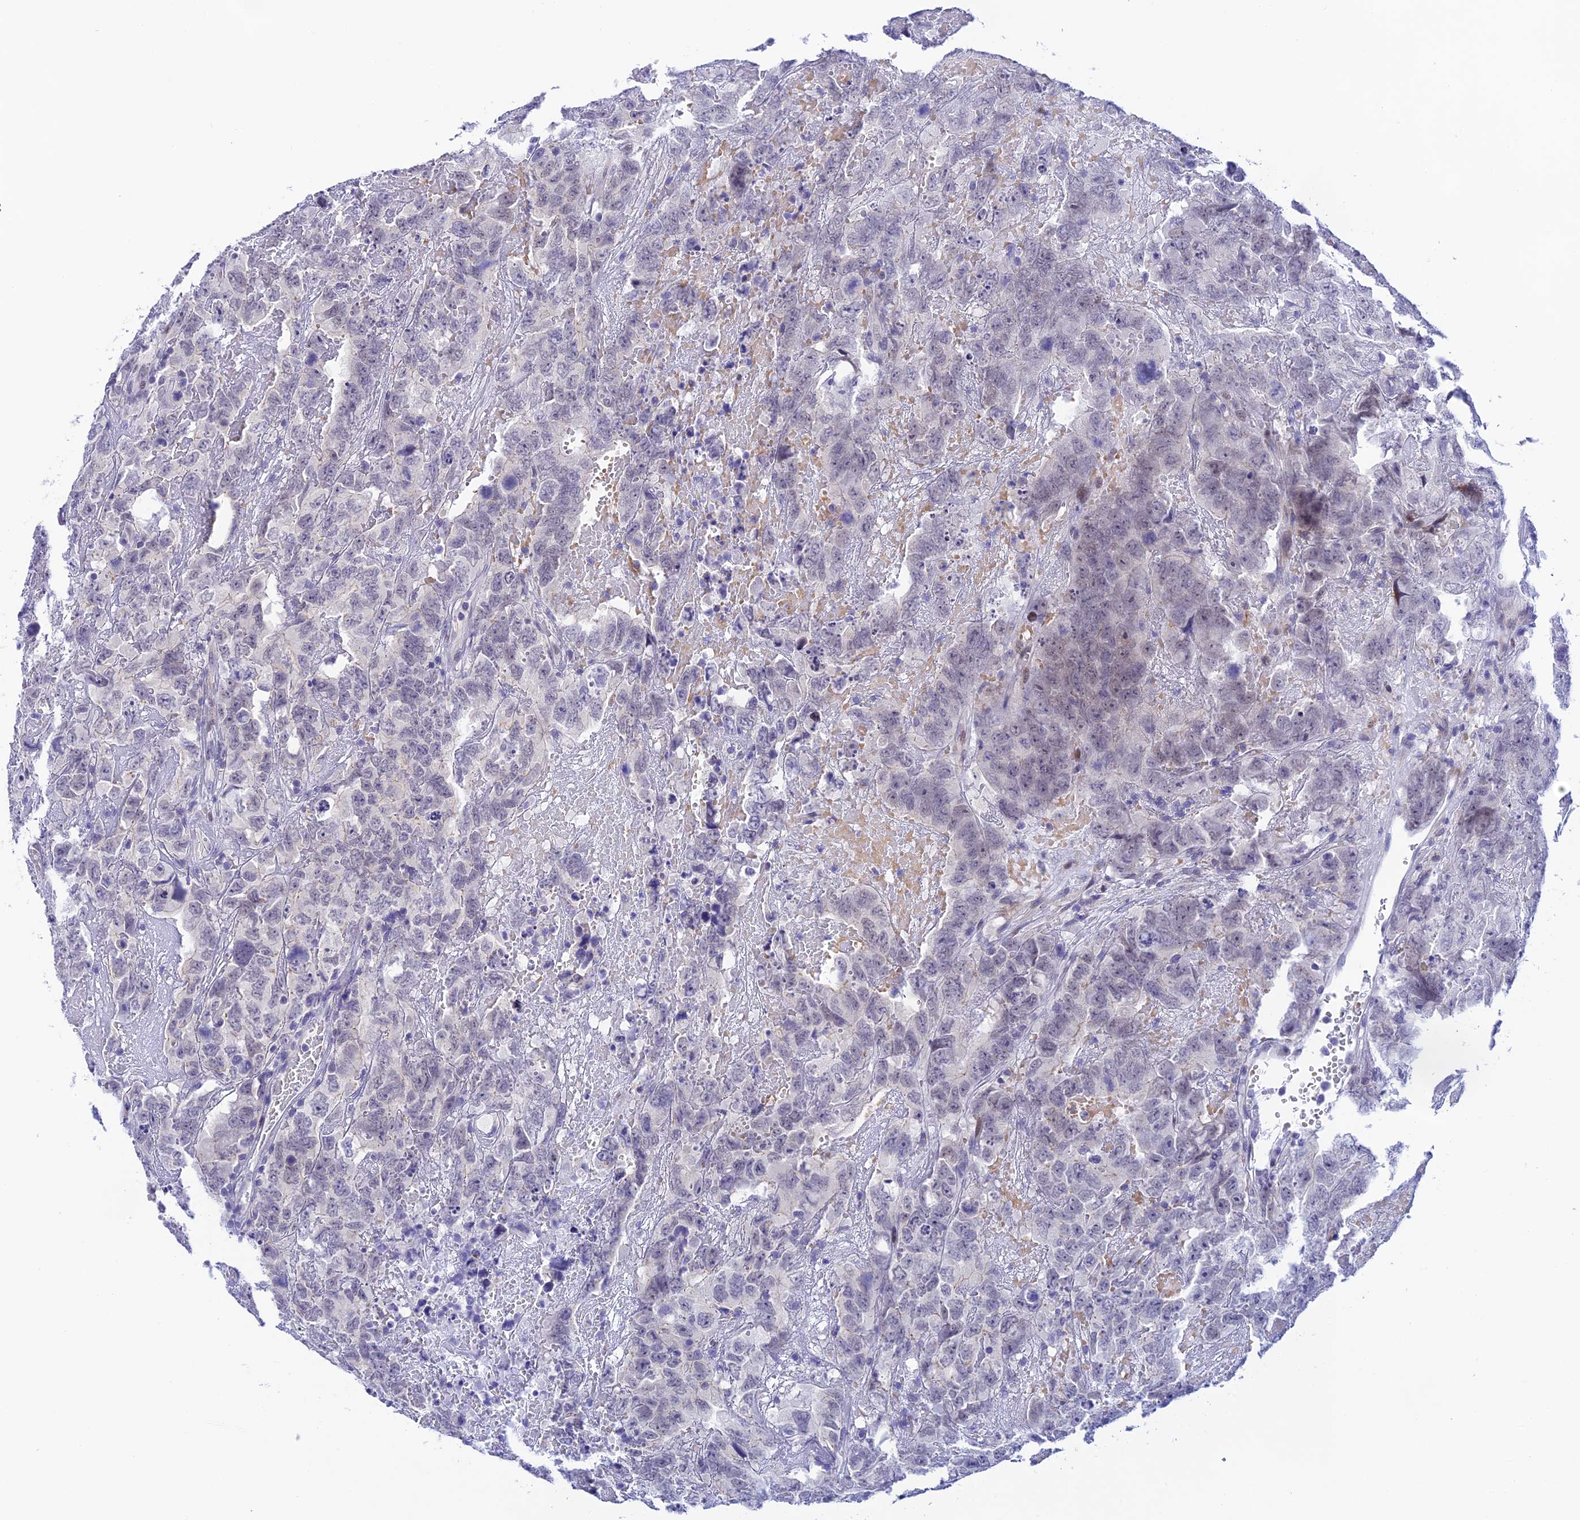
{"staining": {"intensity": "negative", "quantity": "none", "location": "none"}, "tissue": "testis cancer", "cell_type": "Tumor cells", "image_type": "cancer", "snomed": [{"axis": "morphology", "description": "Carcinoma, Embryonal, NOS"}, {"axis": "topography", "description": "Testis"}], "caption": "DAB (3,3'-diaminobenzidine) immunohistochemical staining of embryonal carcinoma (testis) displays no significant staining in tumor cells.", "gene": "RASGEF1B", "patient": {"sex": "male", "age": 45}}